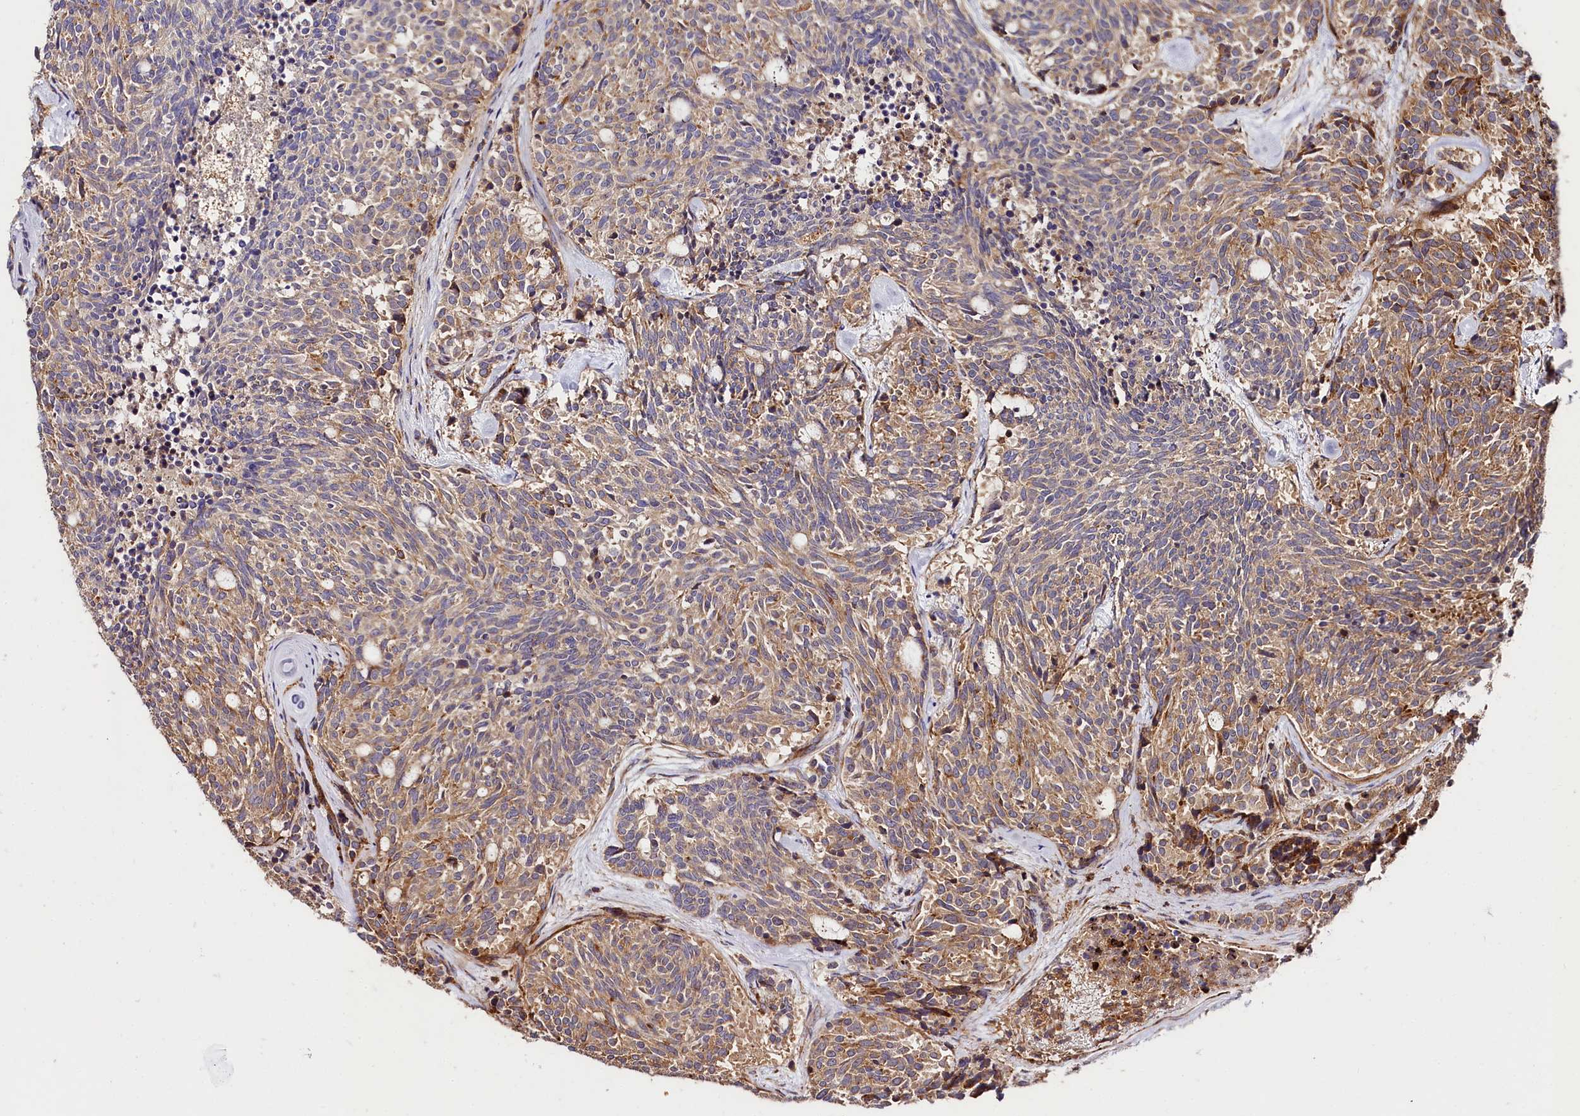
{"staining": {"intensity": "moderate", "quantity": ">75%", "location": "cytoplasmic/membranous"}, "tissue": "carcinoid", "cell_type": "Tumor cells", "image_type": "cancer", "snomed": [{"axis": "morphology", "description": "Carcinoid, malignant, NOS"}, {"axis": "topography", "description": "Pancreas"}], "caption": "This is a micrograph of immunohistochemistry (IHC) staining of carcinoid, which shows moderate positivity in the cytoplasmic/membranous of tumor cells.", "gene": "WDR73", "patient": {"sex": "female", "age": 54}}